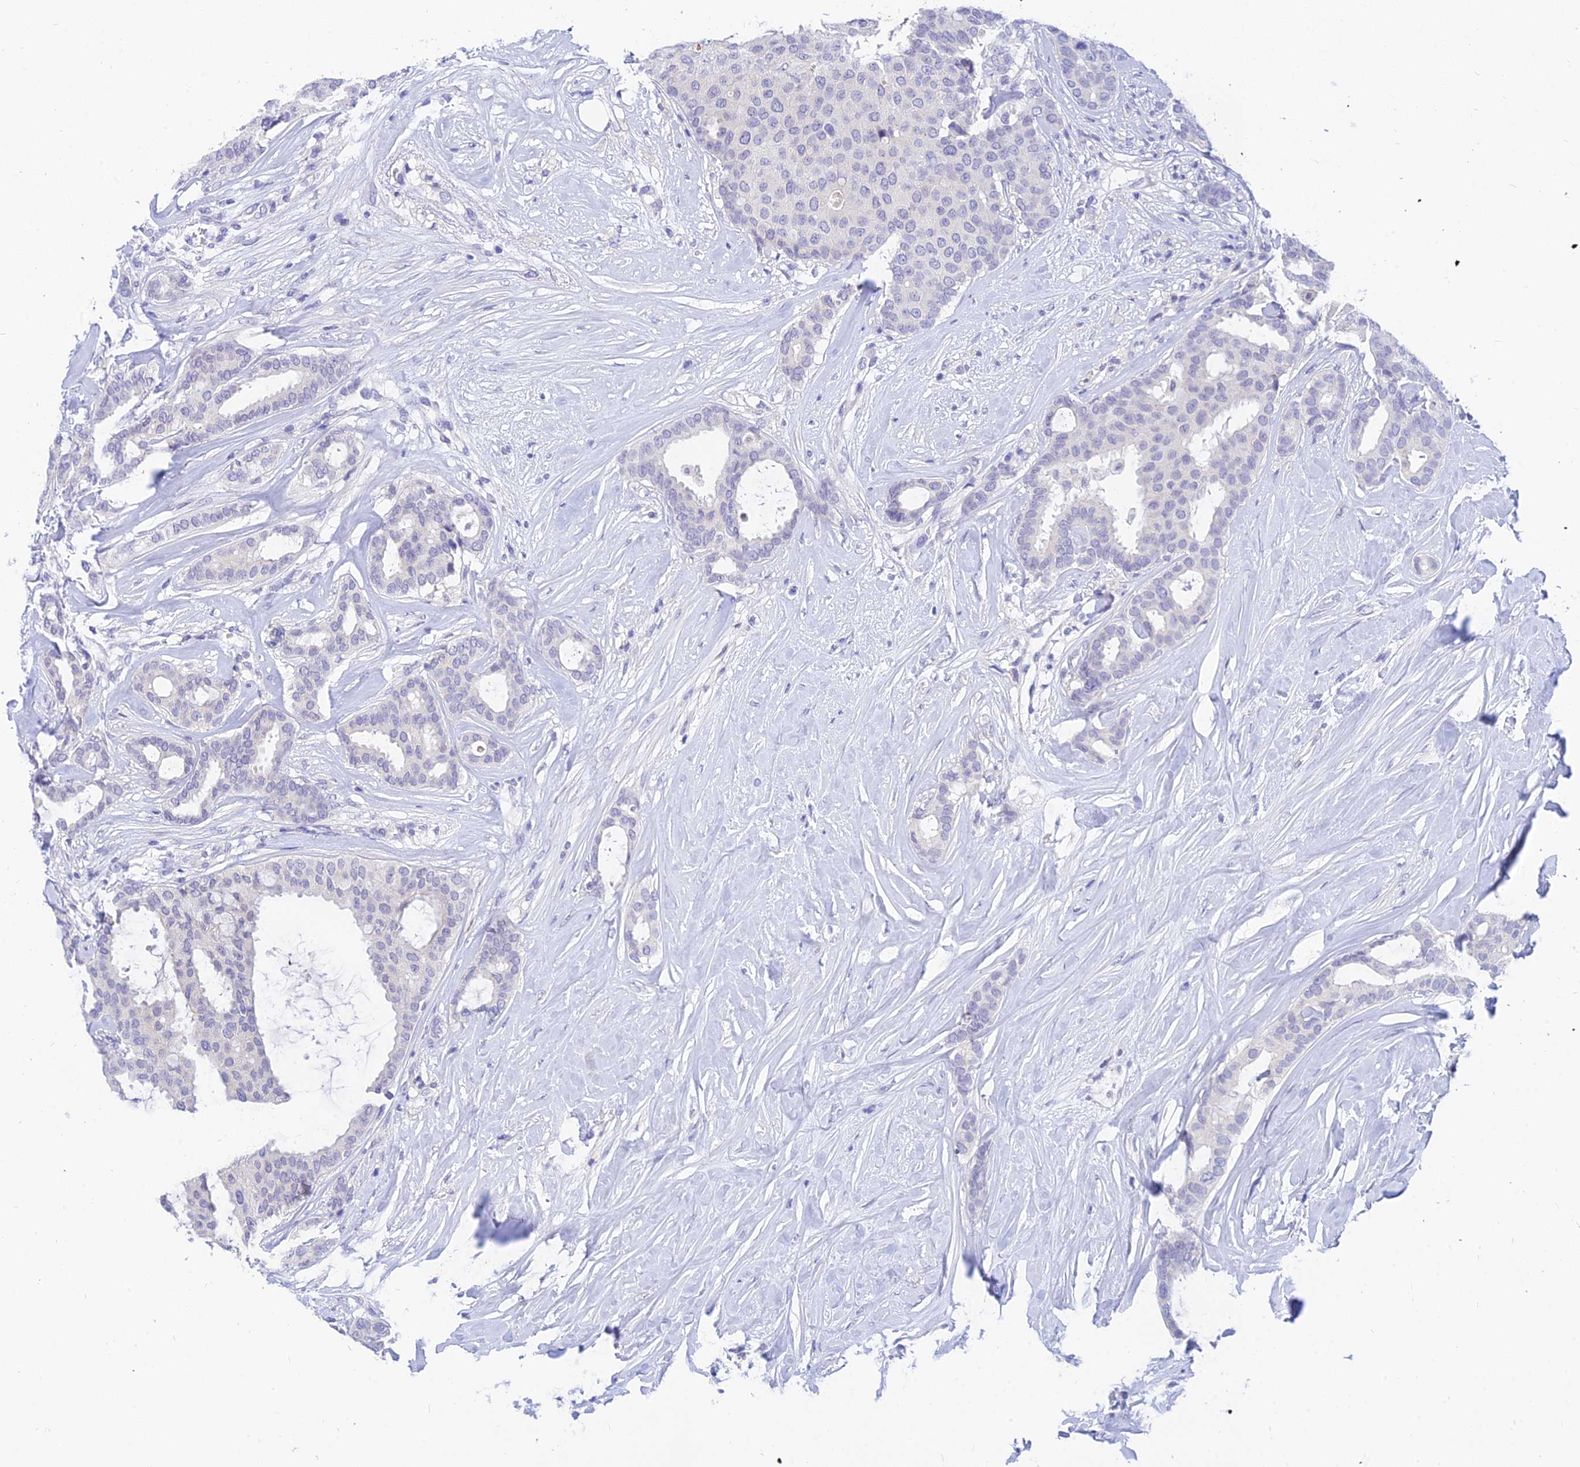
{"staining": {"intensity": "negative", "quantity": "none", "location": "none"}, "tissue": "breast cancer", "cell_type": "Tumor cells", "image_type": "cancer", "snomed": [{"axis": "morphology", "description": "Duct carcinoma"}, {"axis": "topography", "description": "Breast"}], "caption": "IHC of breast cancer shows no expression in tumor cells. Brightfield microscopy of immunohistochemistry stained with DAB (3,3'-diaminobenzidine) (brown) and hematoxylin (blue), captured at high magnification.", "gene": "TMEM161B", "patient": {"sex": "female", "age": 75}}